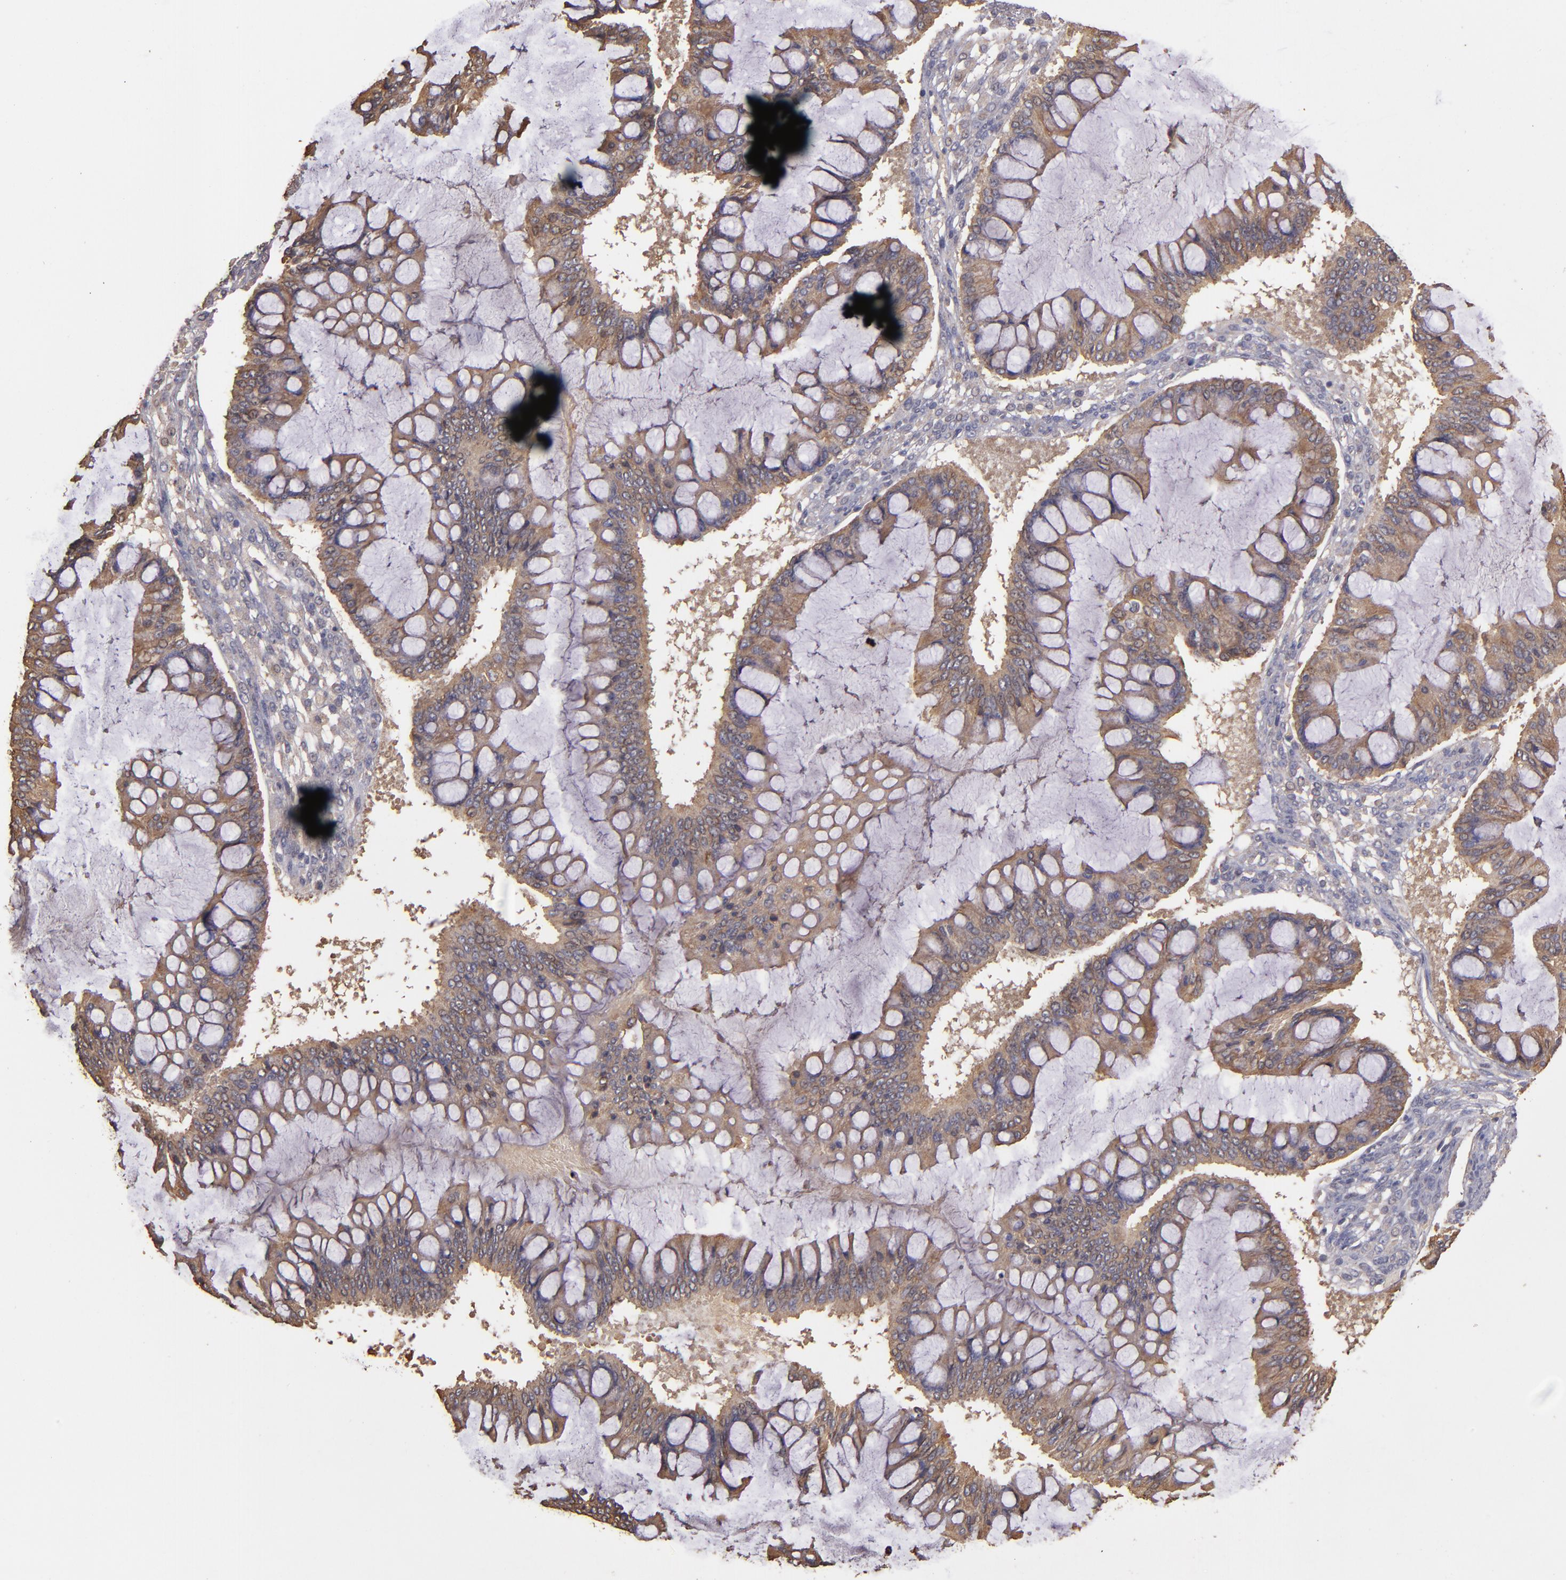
{"staining": {"intensity": "moderate", "quantity": ">75%", "location": "cytoplasmic/membranous"}, "tissue": "ovarian cancer", "cell_type": "Tumor cells", "image_type": "cancer", "snomed": [{"axis": "morphology", "description": "Cystadenocarcinoma, mucinous, NOS"}, {"axis": "topography", "description": "Ovary"}], "caption": "Ovarian mucinous cystadenocarcinoma stained for a protein (brown) reveals moderate cytoplasmic/membranous positive staining in approximately >75% of tumor cells.", "gene": "SRRD", "patient": {"sex": "female", "age": 73}}